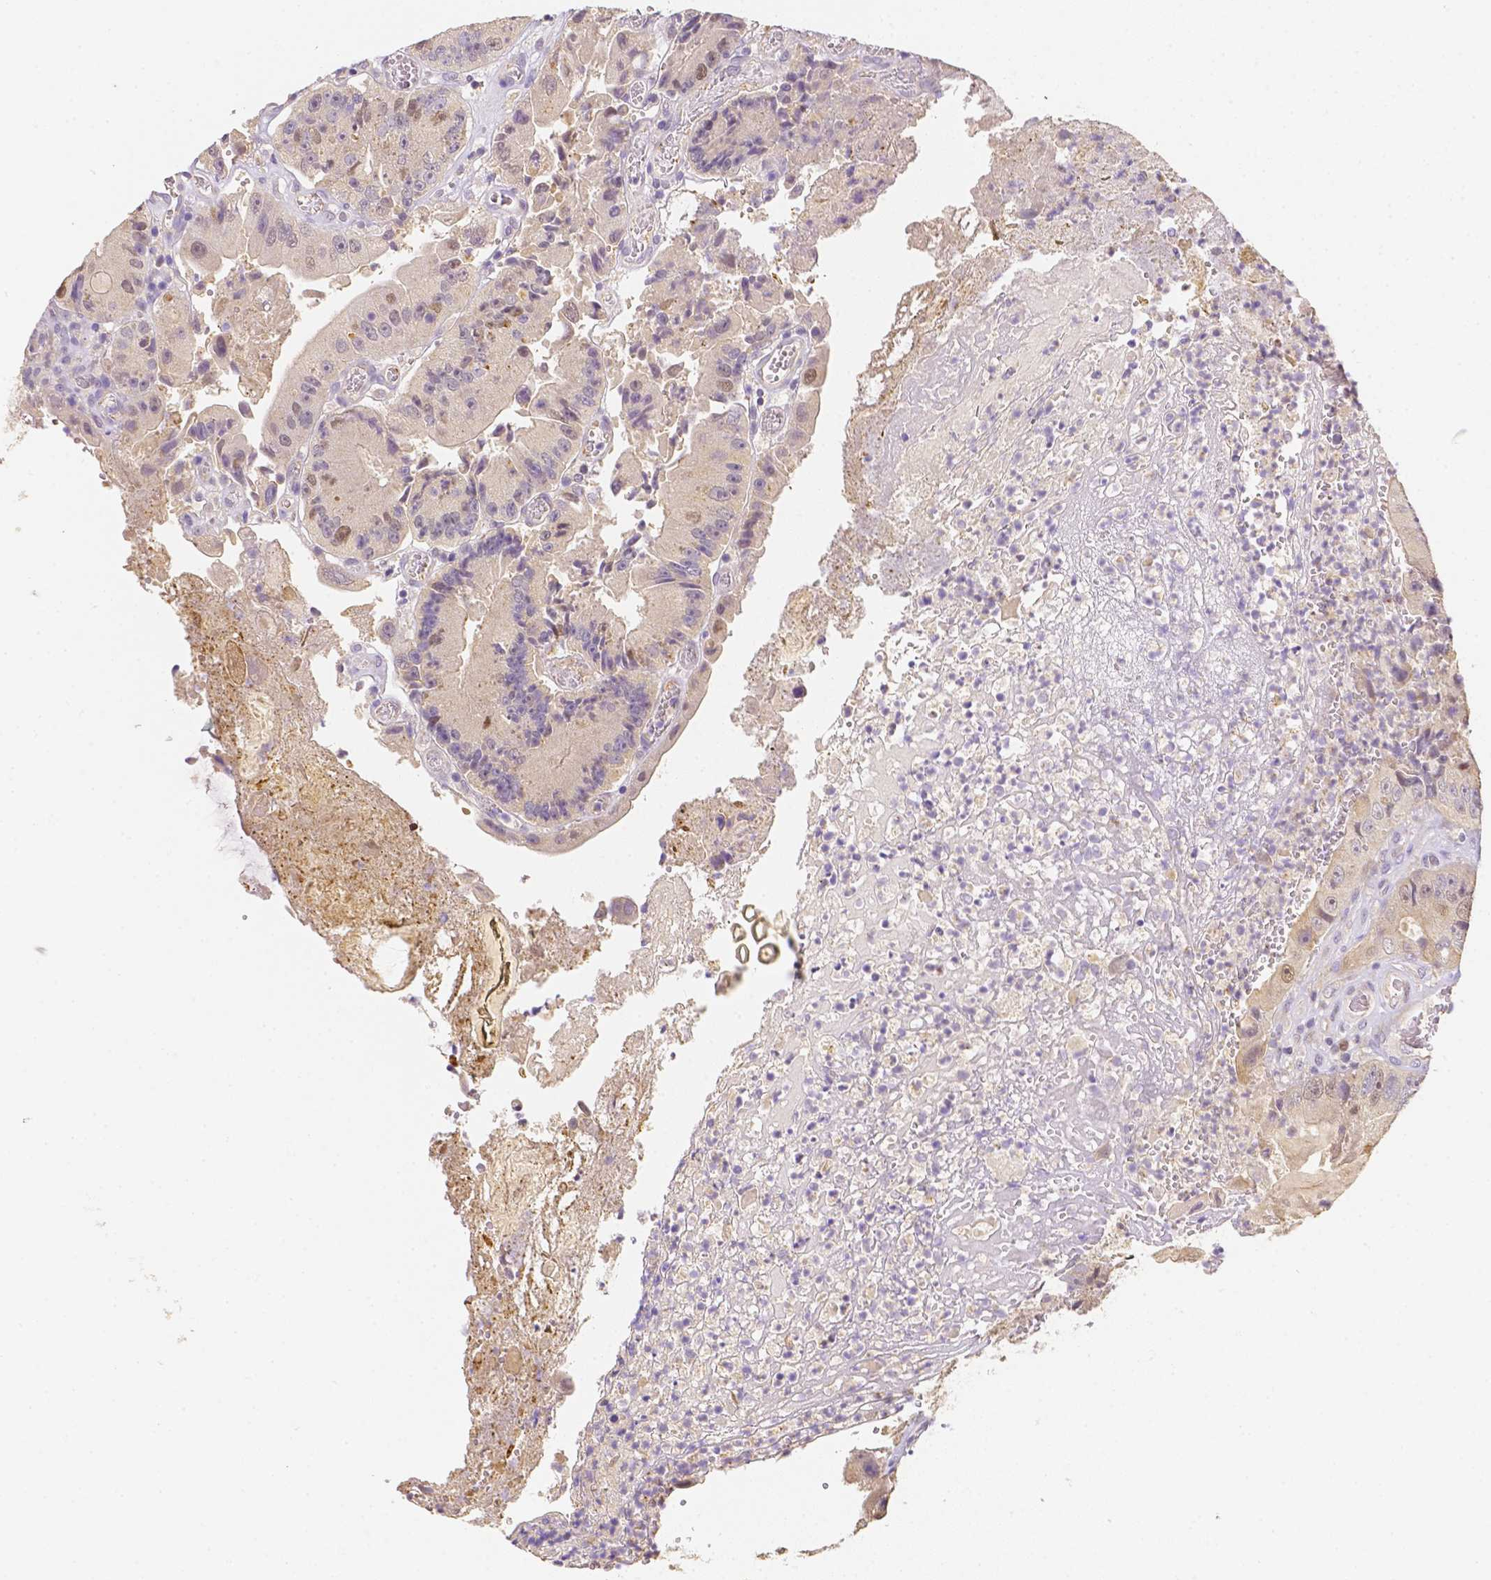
{"staining": {"intensity": "weak", "quantity": "25%-75%", "location": "cytoplasmic/membranous"}, "tissue": "colorectal cancer", "cell_type": "Tumor cells", "image_type": "cancer", "snomed": [{"axis": "morphology", "description": "Adenocarcinoma, NOS"}, {"axis": "topography", "description": "Colon"}], "caption": "Human colorectal cancer stained with a brown dye reveals weak cytoplasmic/membranous positive expression in about 25%-75% of tumor cells.", "gene": "C10orf67", "patient": {"sex": "female", "age": 86}}